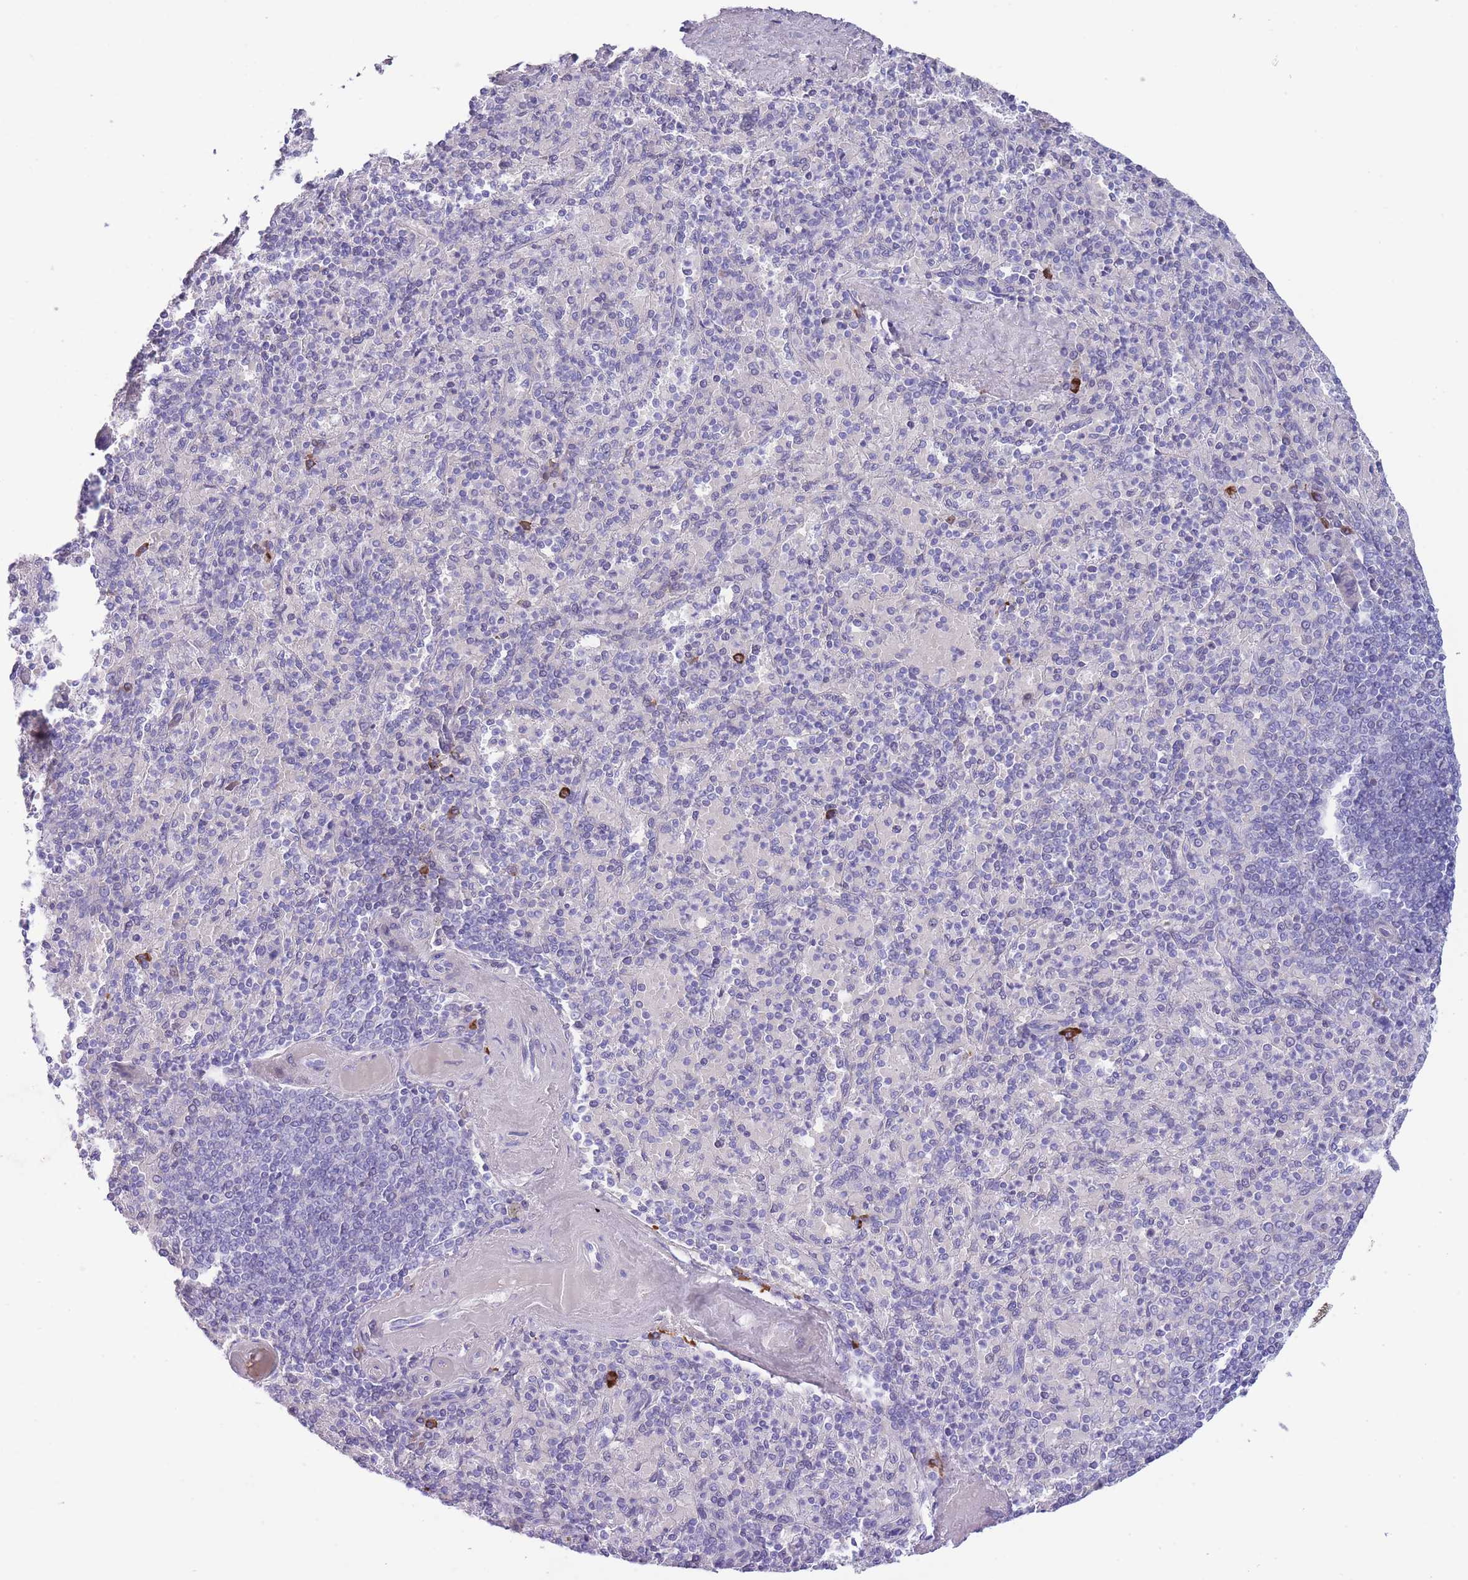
{"staining": {"intensity": "strong", "quantity": "<25%", "location": "cytoplasmic/membranous"}, "tissue": "spleen", "cell_type": "Cells in red pulp", "image_type": "normal", "snomed": [{"axis": "morphology", "description": "Normal tissue, NOS"}, {"axis": "topography", "description": "Spleen"}], "caption": "Protein analysis of normal spleen shows strong cytoplasmic/membranous expression in about <25% of cells in red pulp.", "gene": "ASAP3", "patient": {"sex": "male", "age": 82}}